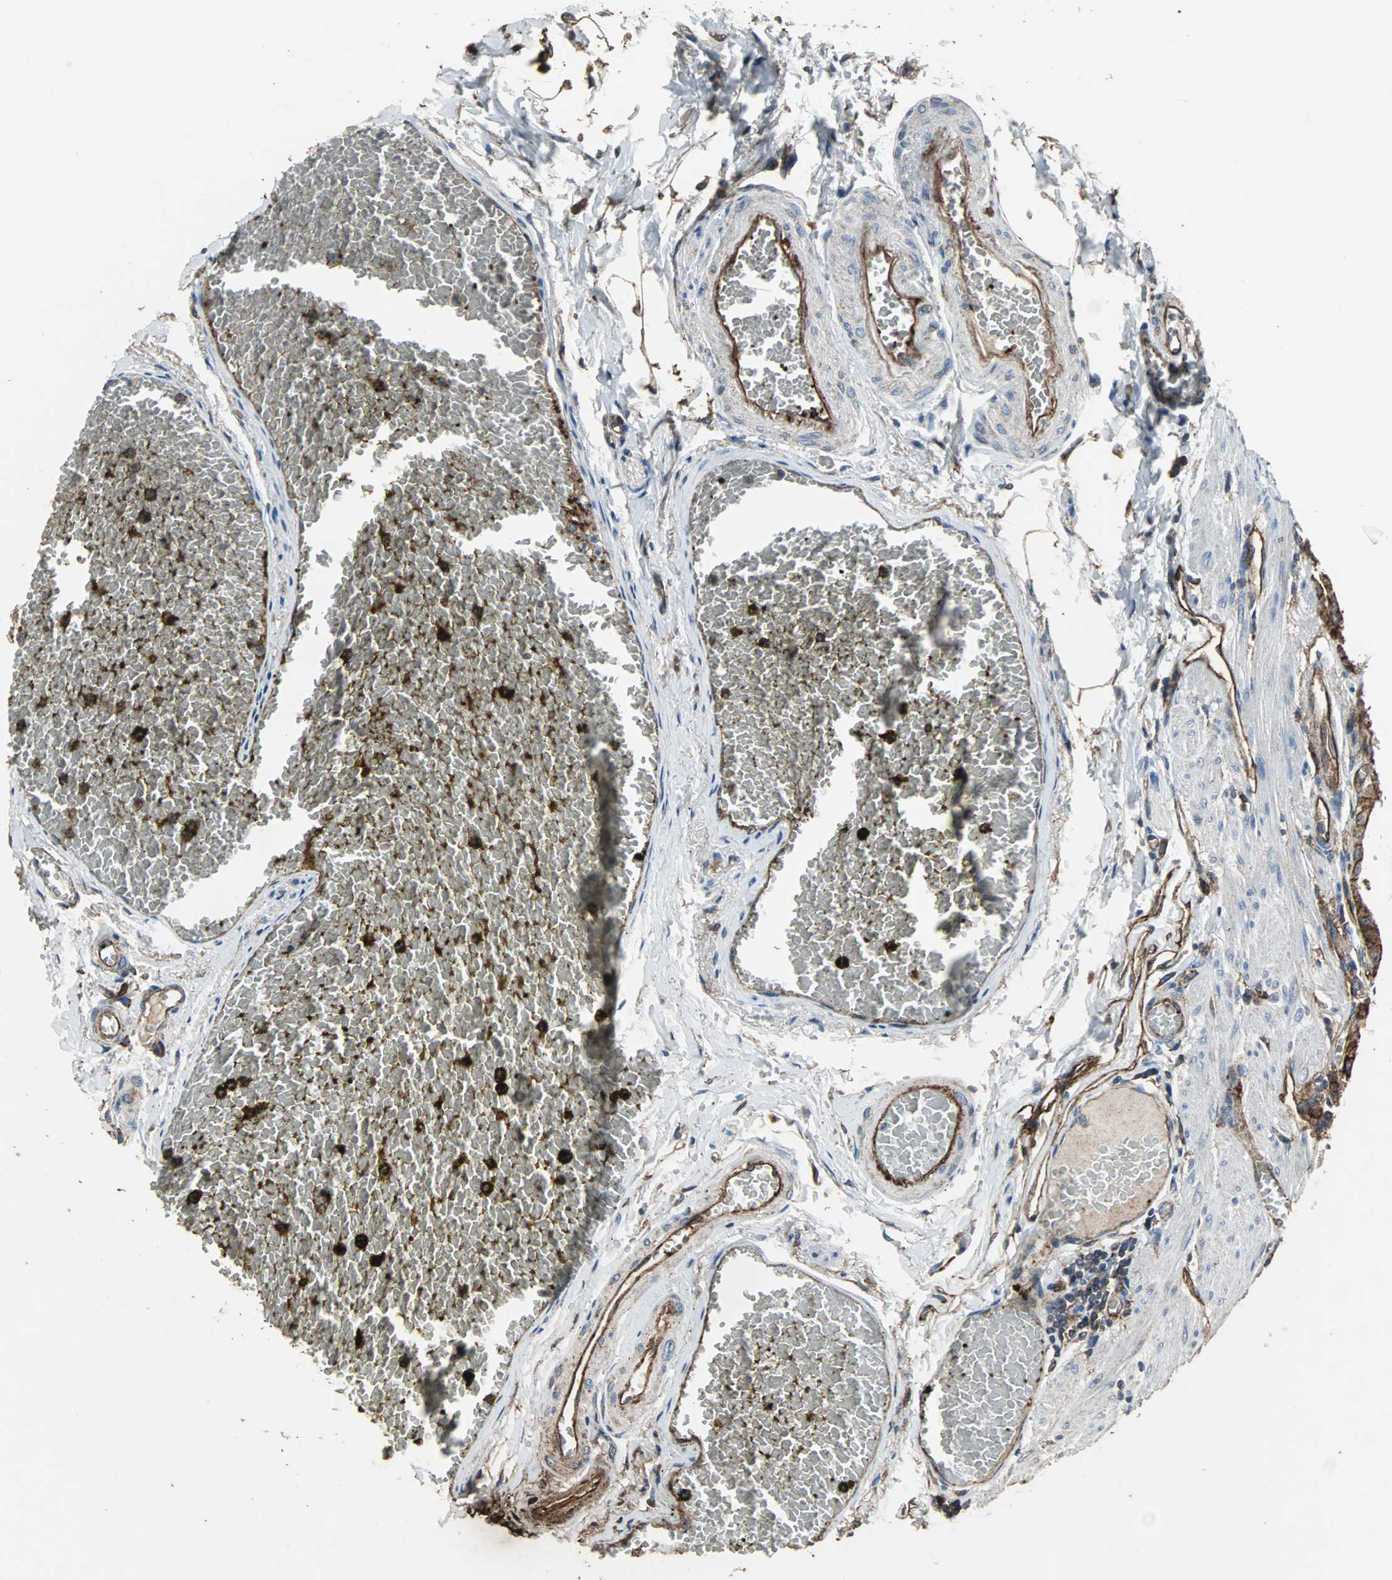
{"staining": {"intensity": "moderate", "quantity": ">75%", "location": "cytoplasmic/membranous"}, "tissue": "stomach", "cell_type": "Glandular cells", "image_type": "normal", "snomed": [{"axis": "morphology", "description": "Normal tissue, NOS"}, {"axis": "topography", "description": "Stomach, lower"}], "caption": "Protein positivity by IHC reveals moderate cytoplasmic/membranous expression in approximately >75% of glandular cells in normal stomach. (DAB IHC with brightfield microscopy, high magnification).", "gene": "F11R", "patient": {"sex": "male", "age": 71}}